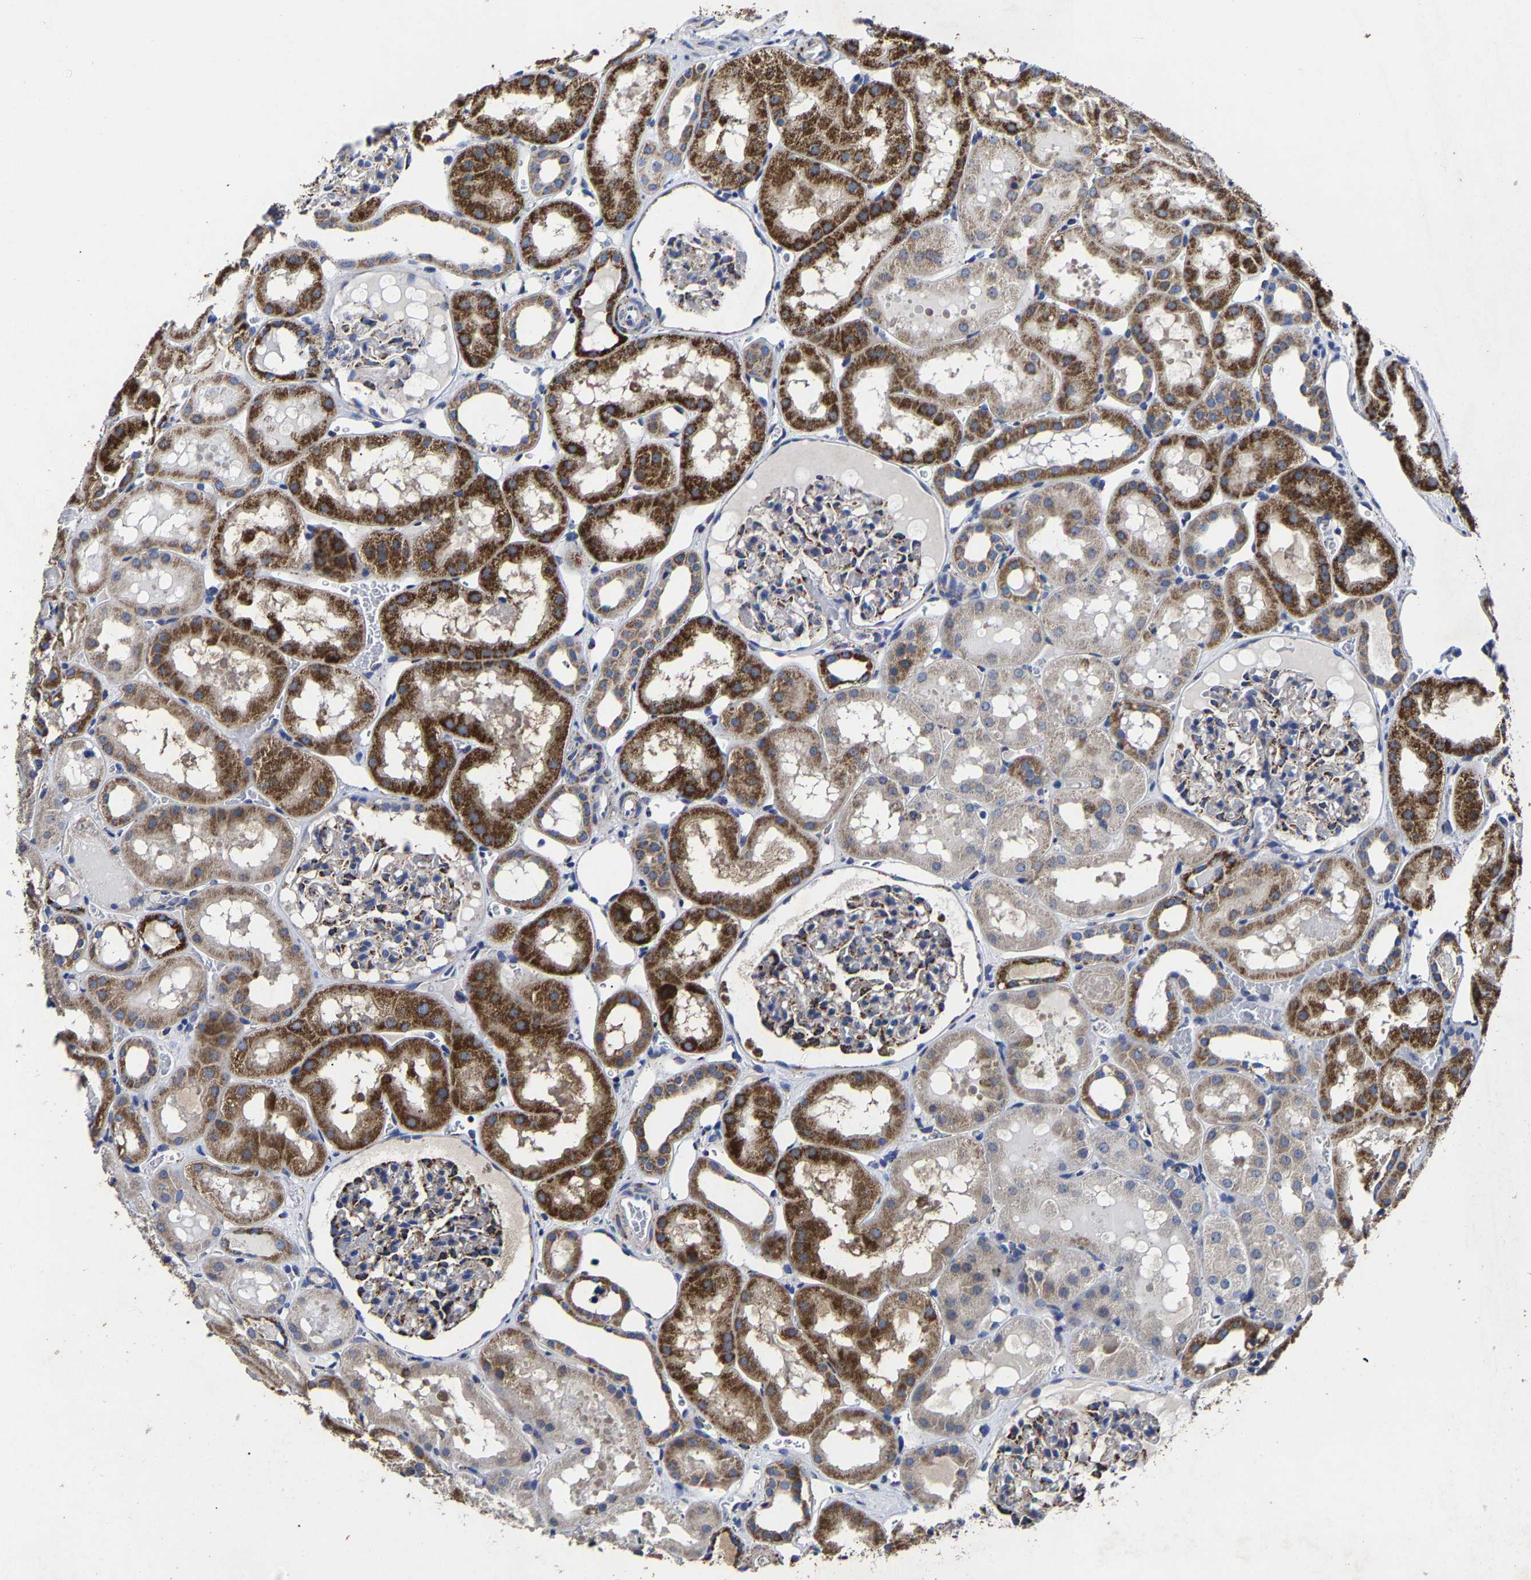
{"staining": {"intensity": "moderate", "quantity": "25%-75%", "location": "cytoplasmic/membranous"}, "tissue": "kidney", "cell_type": "Cells in glomeruli", "image_type": "normal", "snomed": [{"axis": "morphology", "description": "Normal tissue, NOS"}, {"axis": "topography", "description": "Kidney"}, {"axis": "topography", "description": "Urinary bladder"}], "caption": "A high-resolution histopathology image shows IHC staining of unremarkable kidney, which shows moderate cytoplasmic/membranous positivity in approximately 25%-75% of cells in glomeruli. (Brightfield microscopy of DAB IHC at high magnification).", "gene": "AASS", "patient": {"sex": "male", "age": 16}}